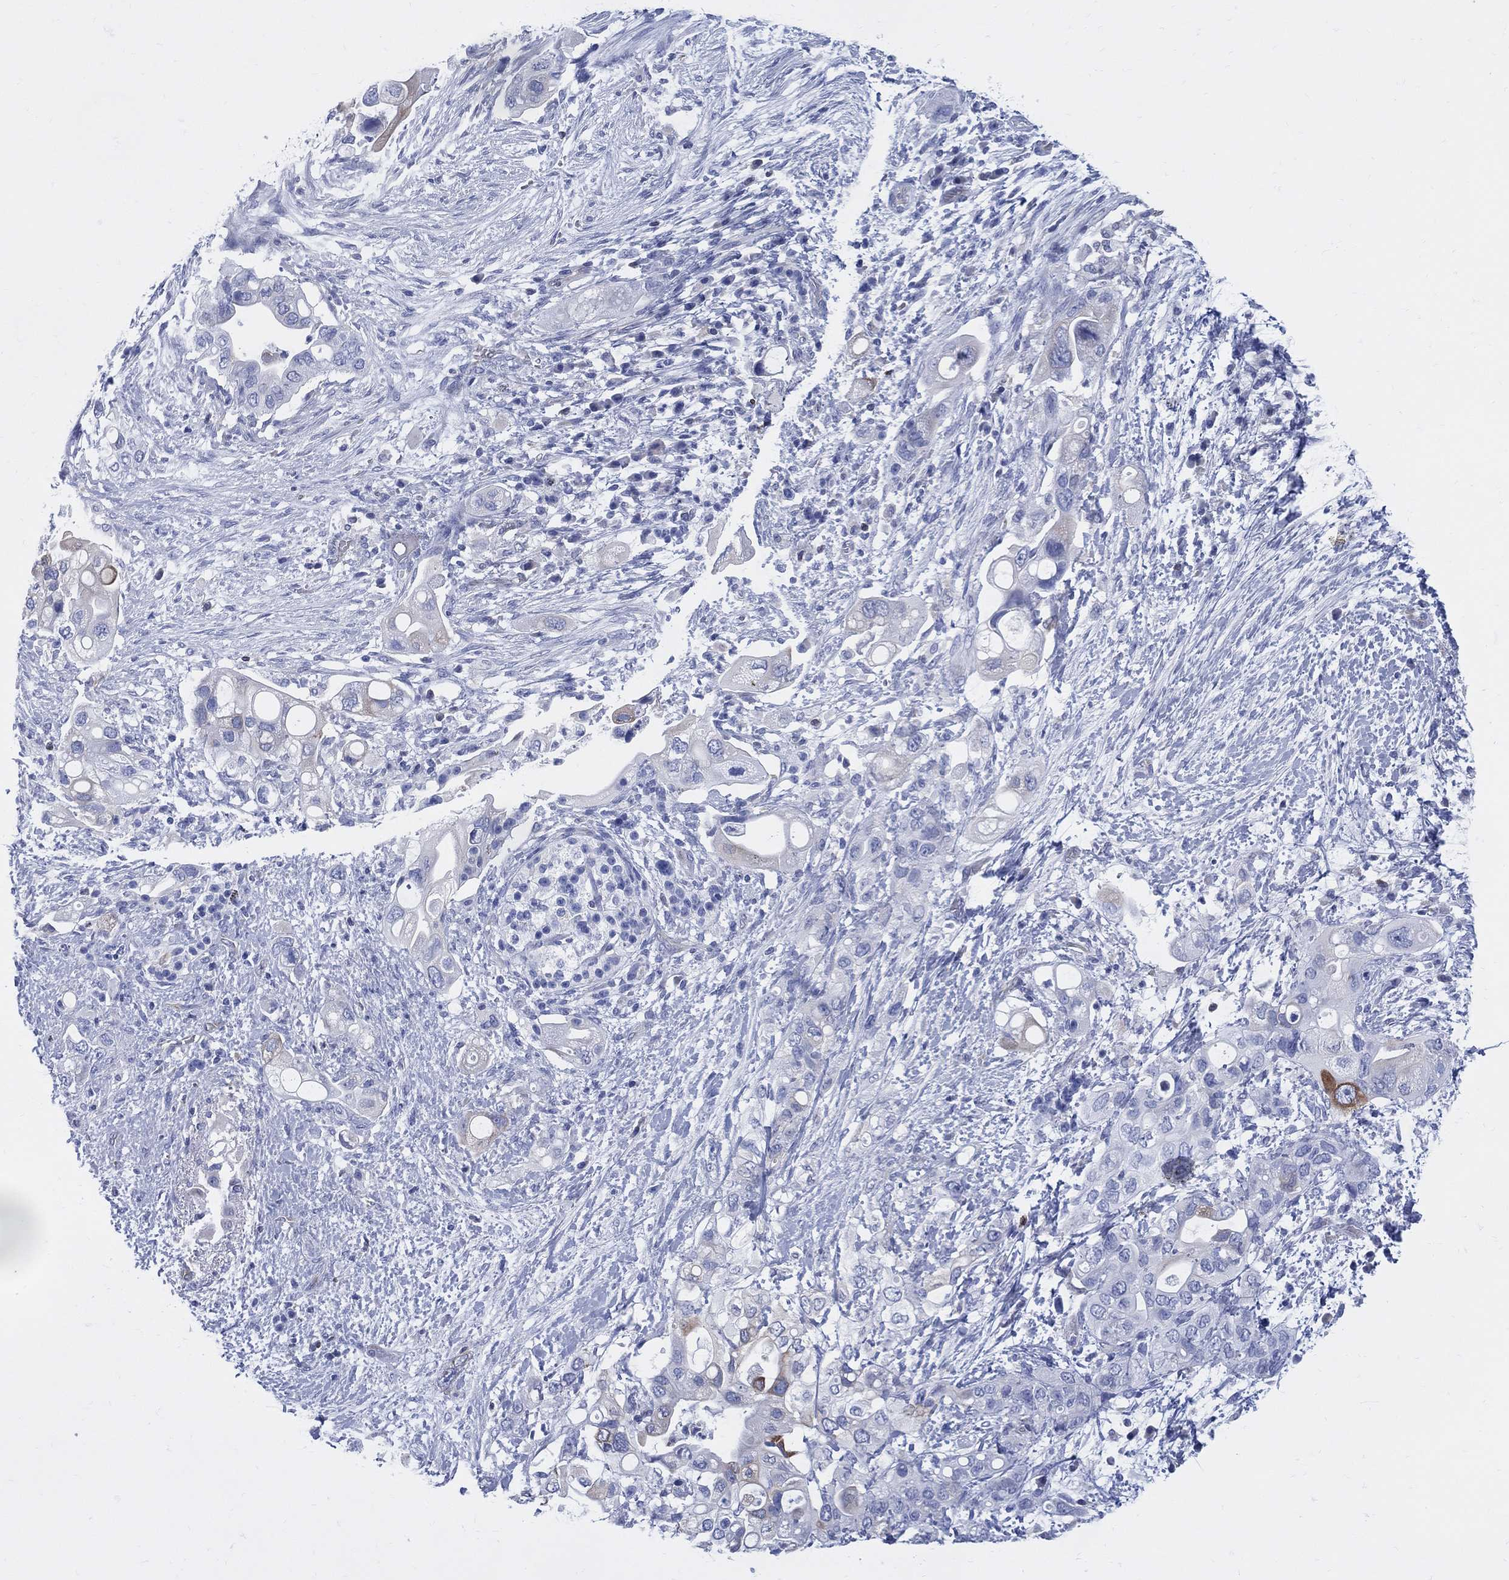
{"staining": {"intensity": "negative", "quantity": "none", "location": "none"}, "tissue": "pancreatic cancer", "cell_type": "Tumor cells", "image_type": "cancer", "snomed": [{"axis": "morphology", "description": "Adenocarcinoma, NOS"}, {"axis": "topography", "description": "Pancreas"}], "caption": "The IHC image has no significant staining in tumor cells of adenocarcinoma (pancreatic) tissue.", "gene": "DDI1", "patient": {"sex": "female", "age": 72}}